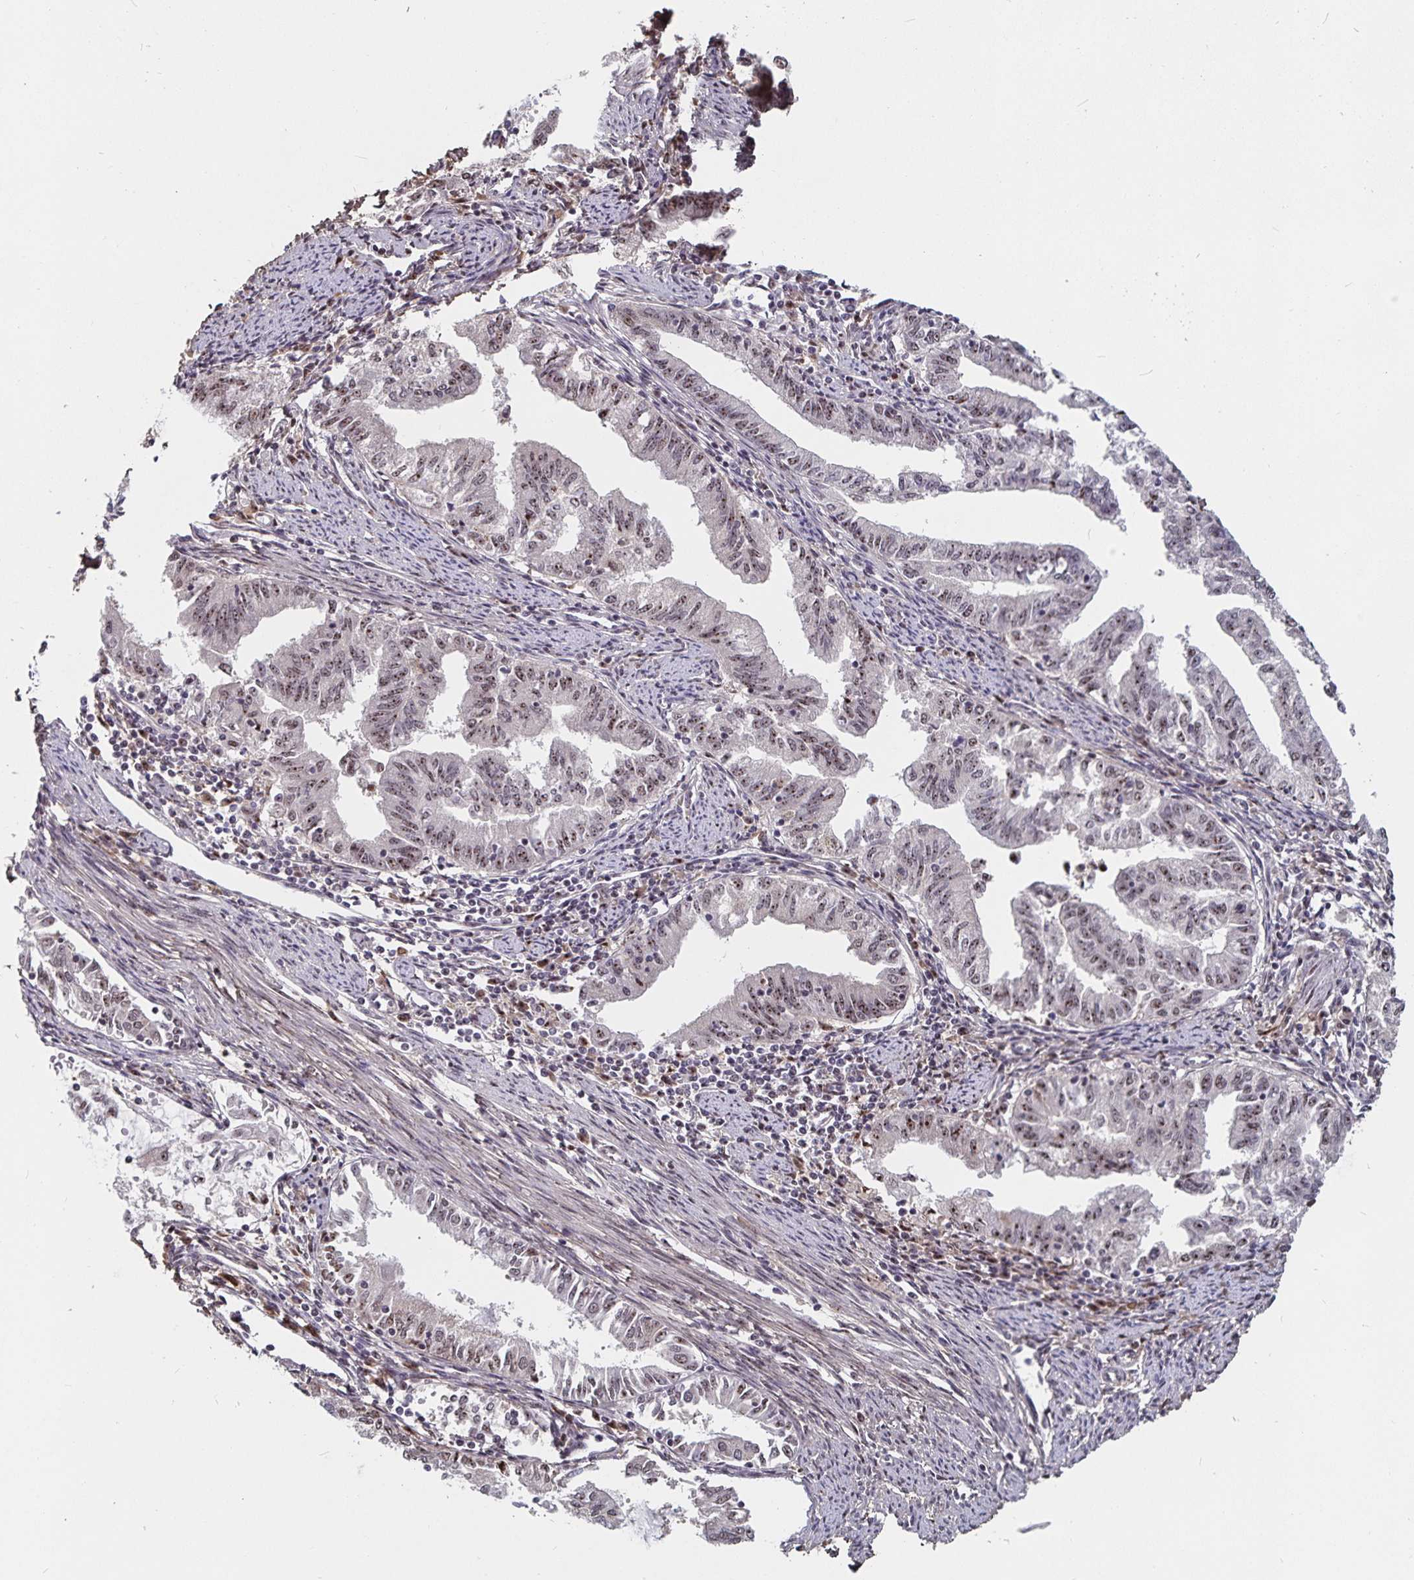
{"staining": {"intensity": "moderate", "quantity": ">75%", "location": "nuclear"}, "tissue": "endometrial cancer", "cell_type": "Tumor cells", "image_type": "cancer", "snomed": [{"axis": "morphology", "description": "Adenocarcinoma, NOS"}, {"axis": "topography", "description": "Endometrium"}], "caption": "About >75% of tumor cells in adenocarcinoma (endometrial) reveal moderate nuclear protein staining as visualized by brown immunohistochemical staining.", "gene": "LAS1L", "patient": {"sex": "female", "age": 79}}